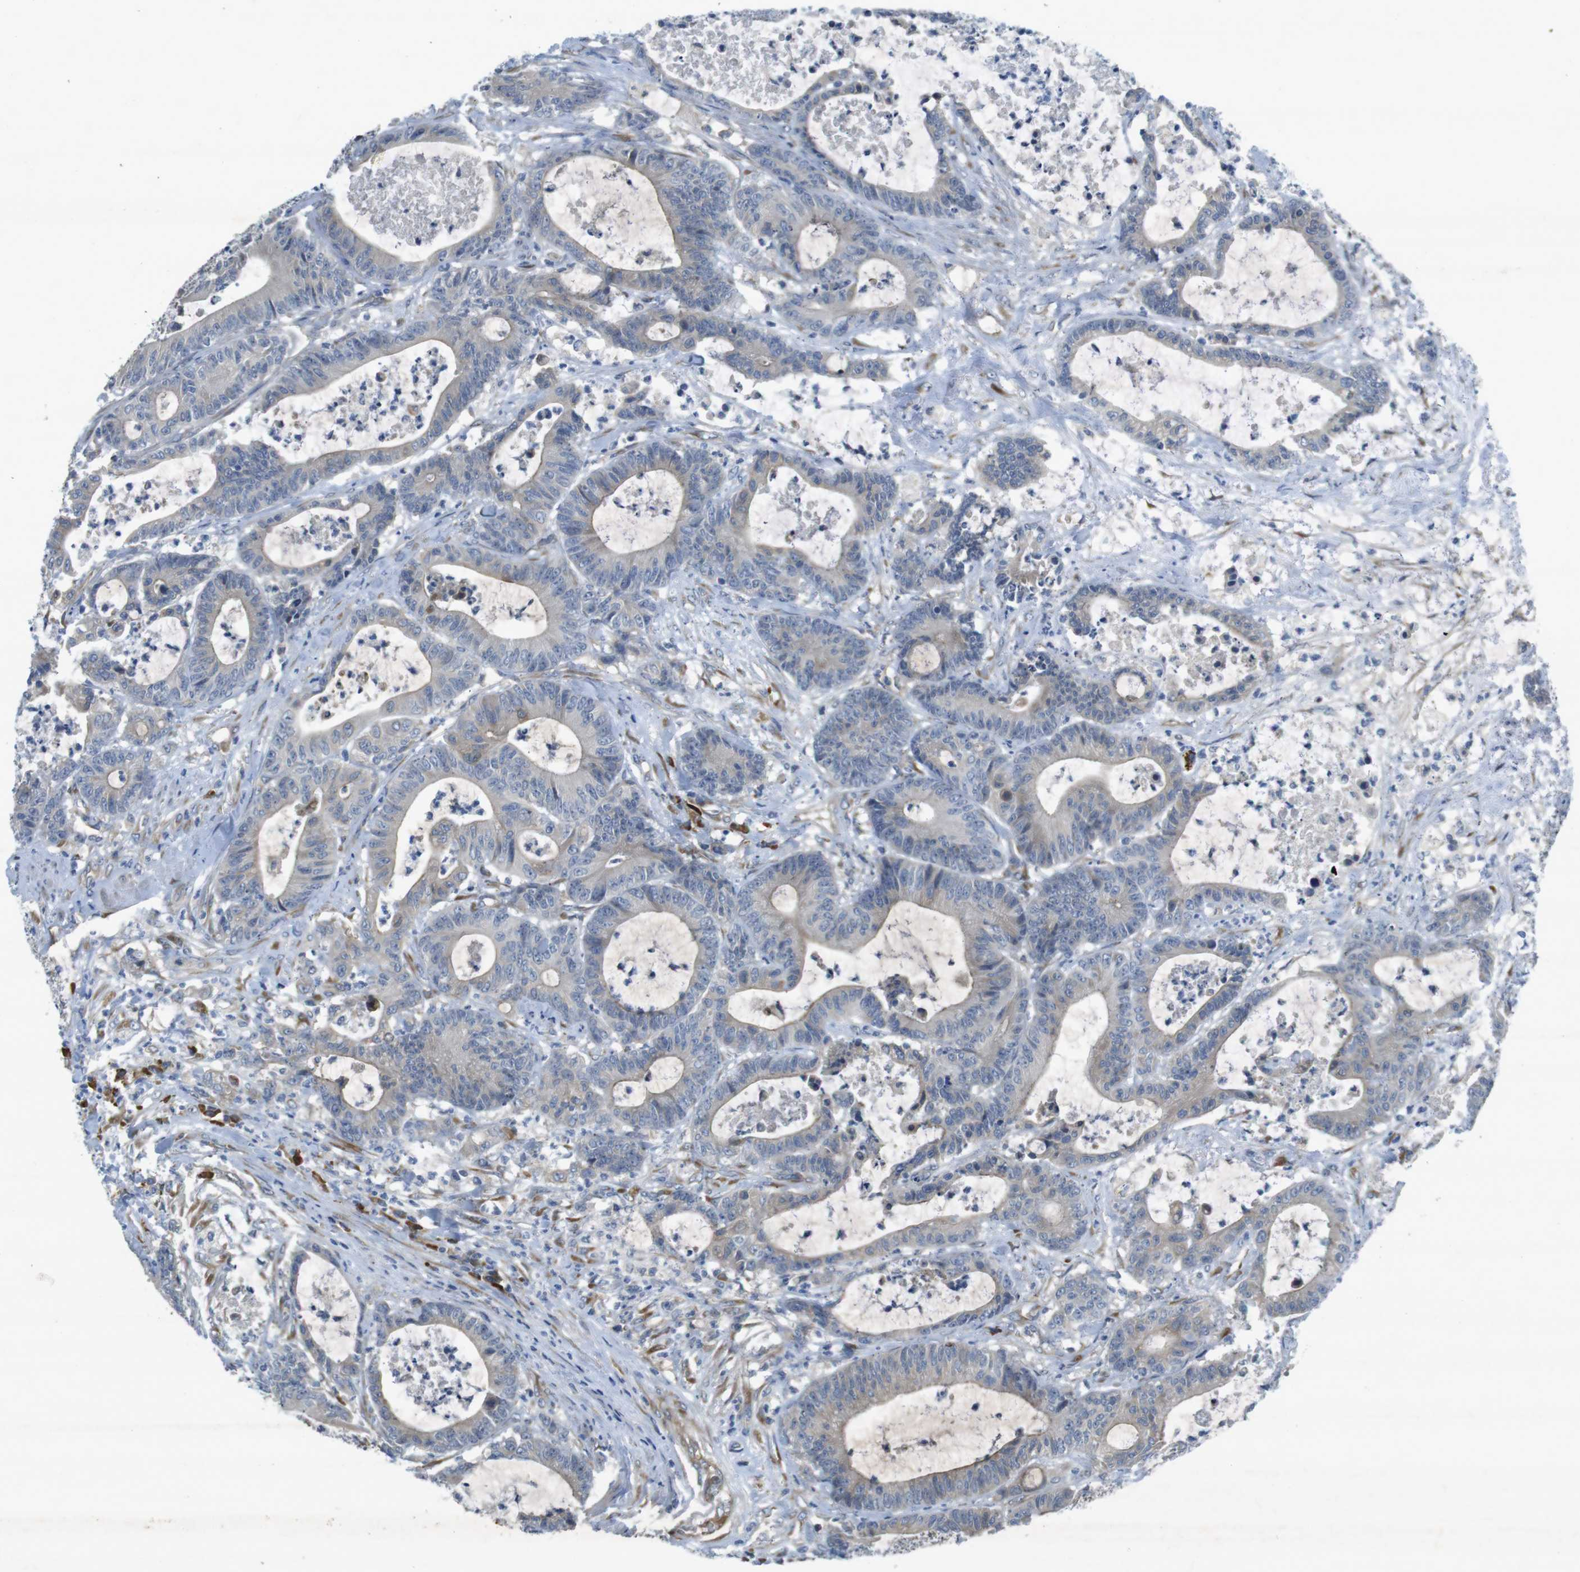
{"staining": {"intensity": "weak", "quantity": "25%-75%", "location": "cytoplasmic/membranous"}, "tissue": "colorectal cancer", "cell_type": "Tumor cells", "image_type": "cancer", "snomed": [{"axis": "morphology", "description": "Adenocarcinoma, NOS"}, {"axis": "topography", "description": "Colon"}], "caption": "Immunohistochemical staining of colorectal cancer reveals weak cytoplasmic/membranous protein expression in approximately 25%-75% of tumor cells.", "gene": "FLCN", "patient": {"sex": "female", "age": 84}}